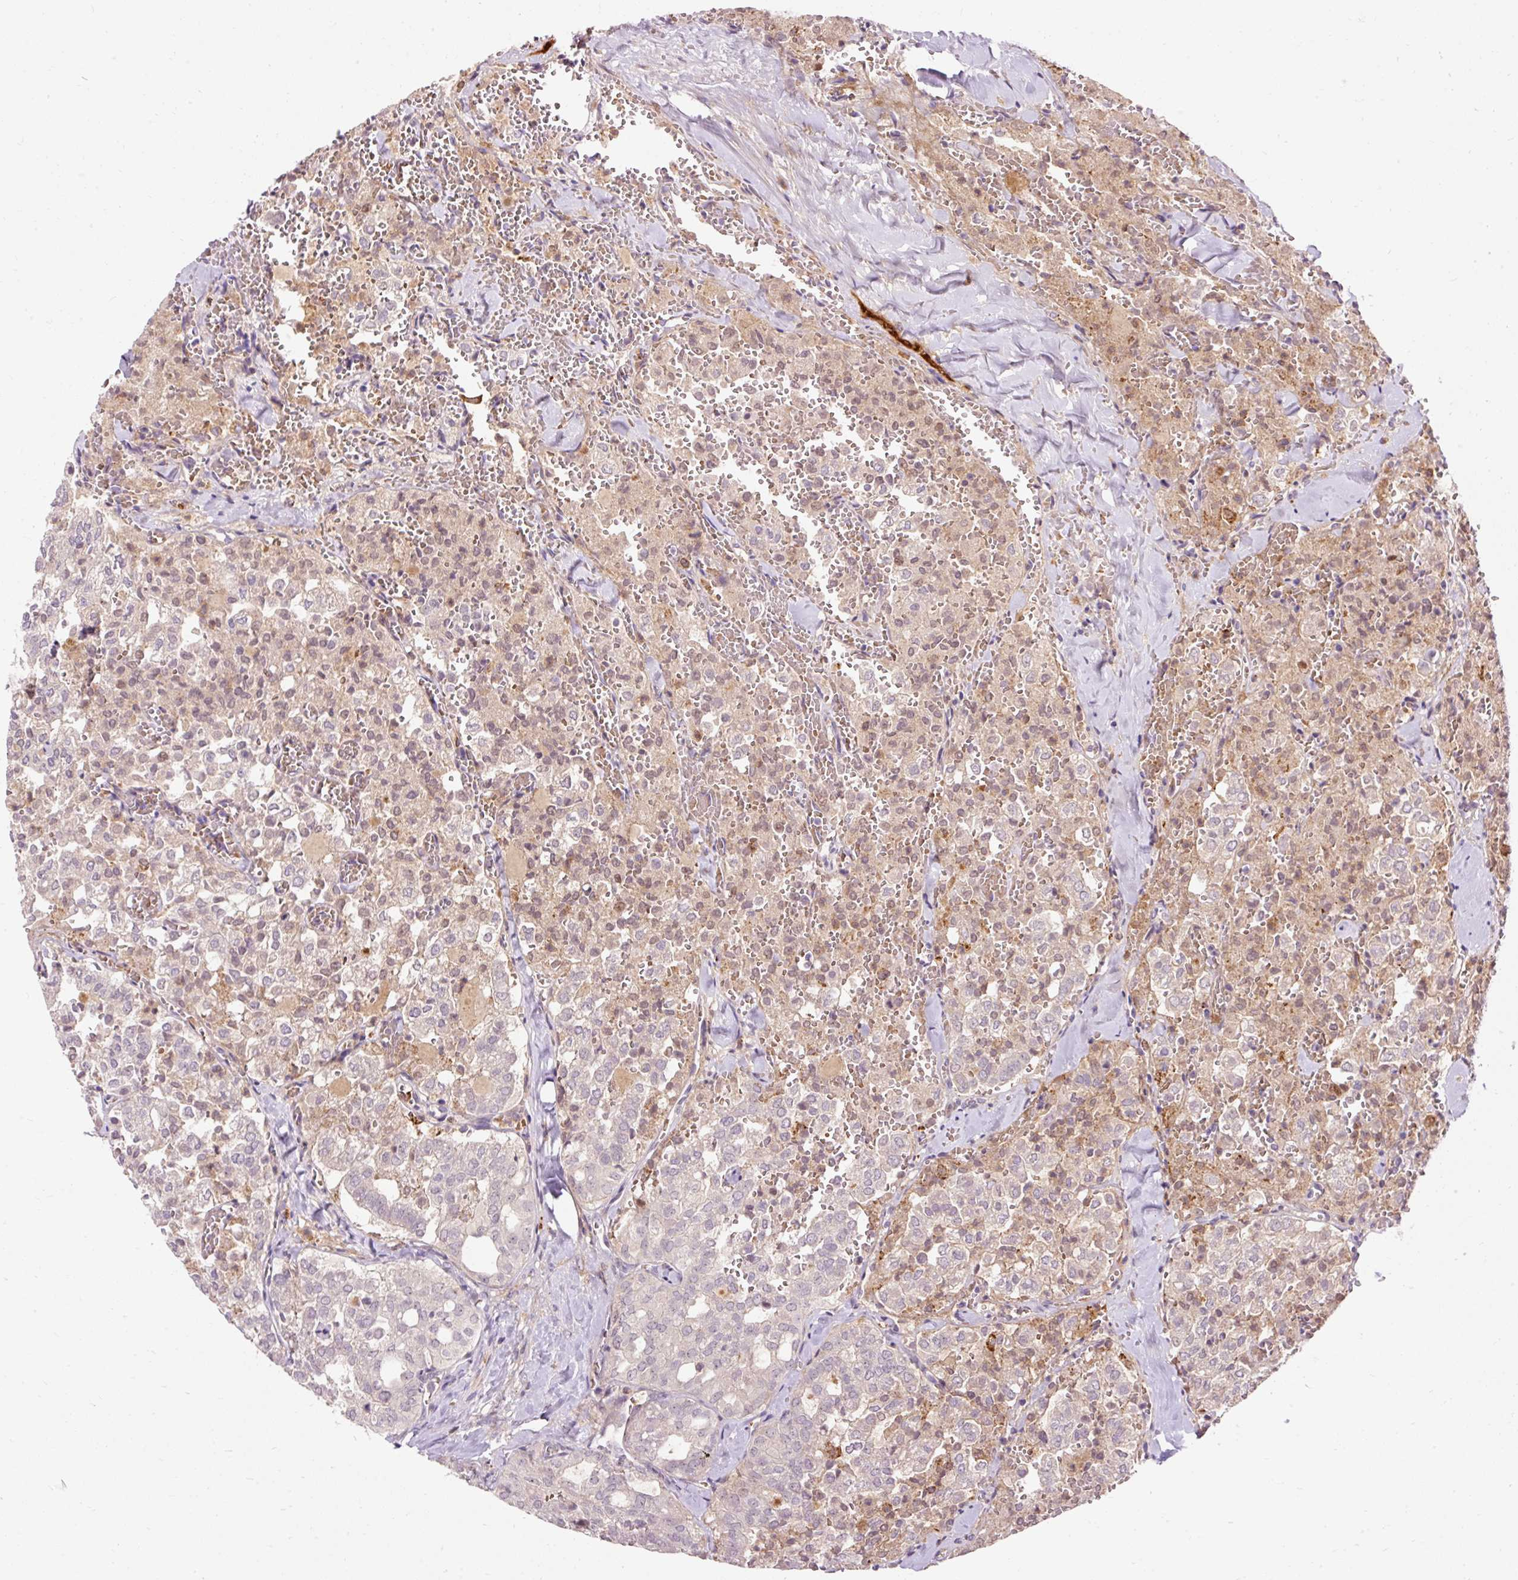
{"staining": {"intensity": "weak", "quantity": "<25%", "location": "cytoplasmic/membranous,nuclear"}, "tissue": "thyroid cancer", "cell_type": "Tumor cells", "image_type": "cancer", "snomed": [{"axis": "morphology", "description": "Follicular adenoma carcinoma, NOS"}, {"axis": "topography", "description": "Thyroid gland"}], "caption": "A histopathology image of thyroid follicular adenoma carcinoma stained for a protein demonstrates no brown staining in tumor cells.", "gene": "CEBPZ", "patient": {"sex": "male", "age": 75}}